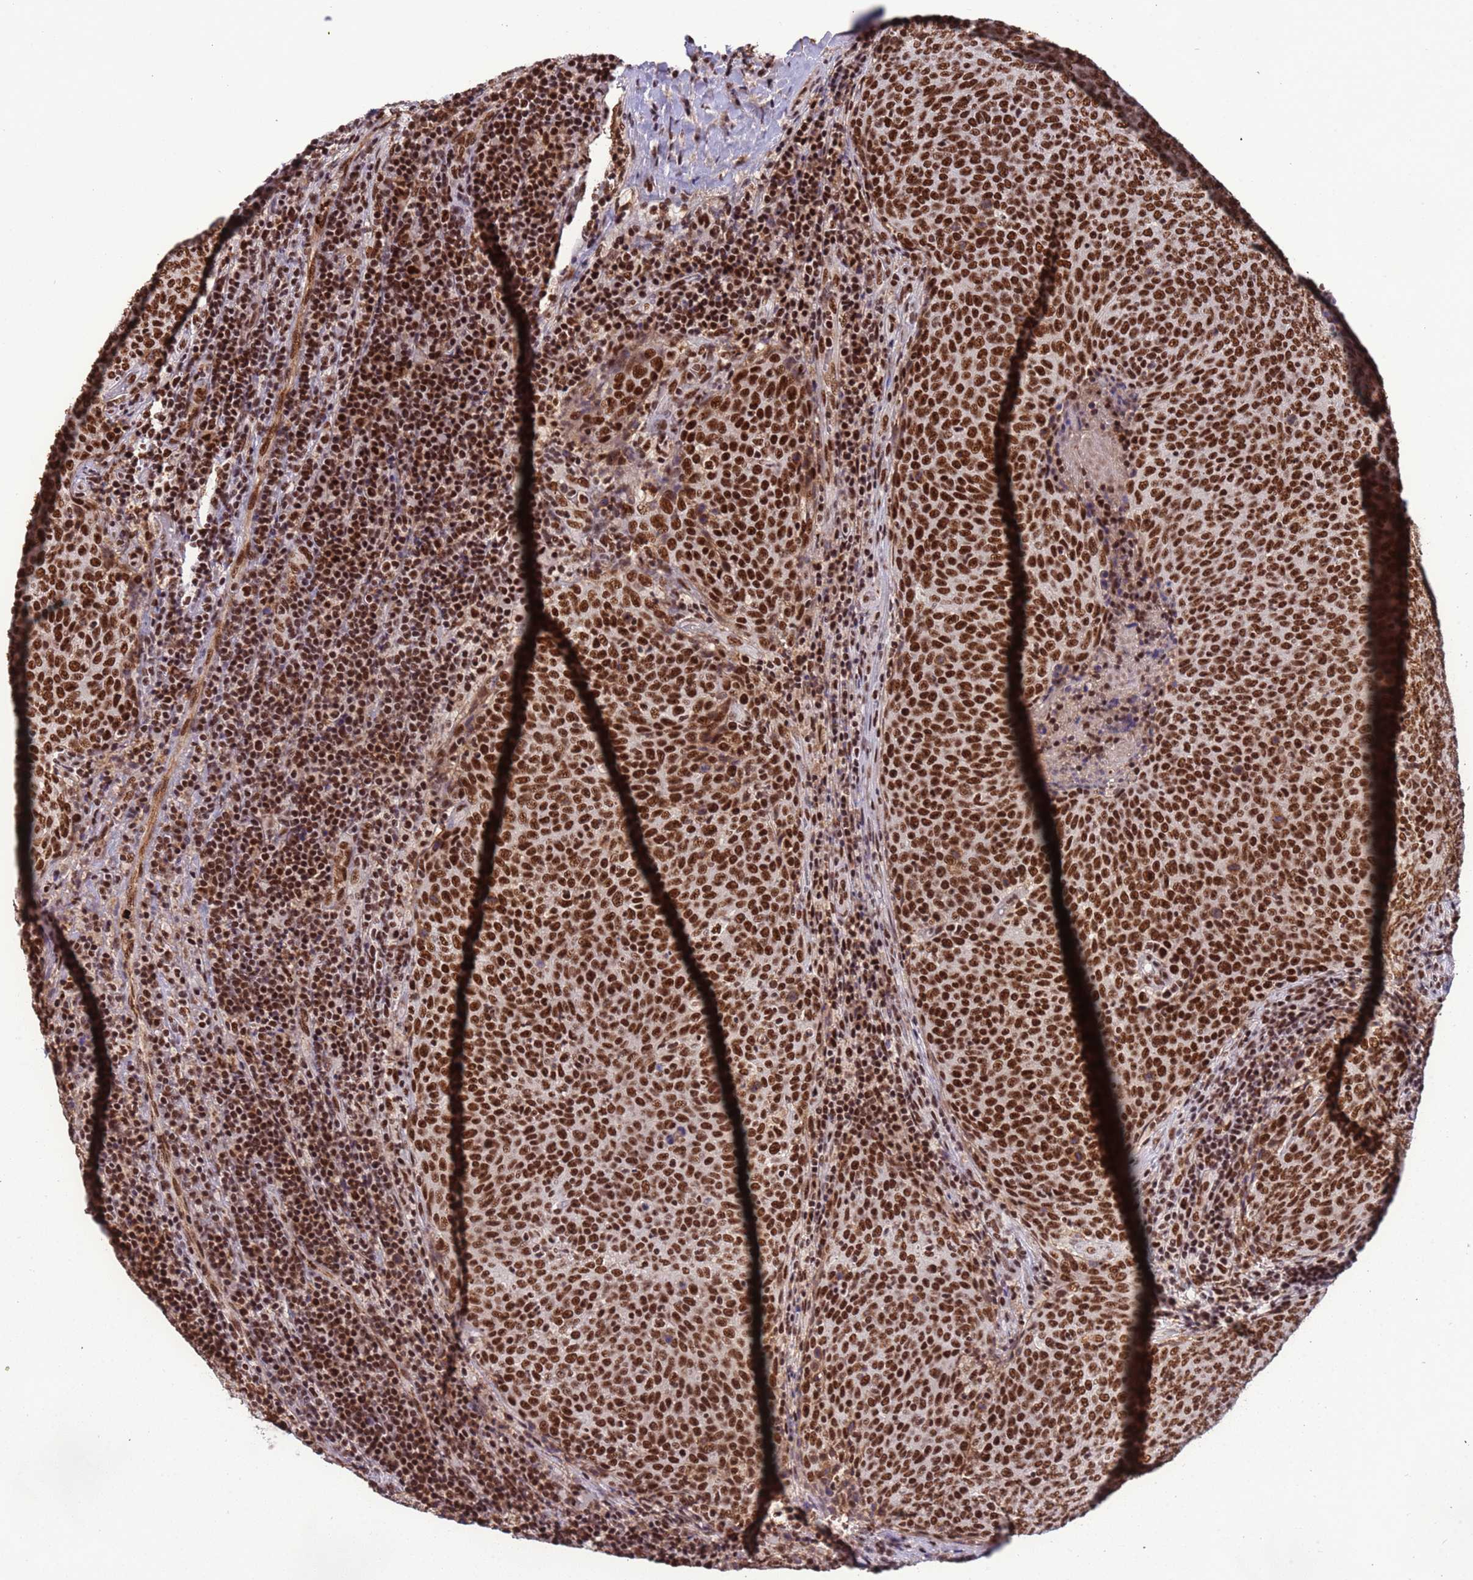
{"staining": {"intensity": "strong", "quantity": ">75%", "location": "nuclear"}, "tissue": "head and neck cancer", "cell_type": "Tumor cells", "image_type": "cancer", "snomed": [{"axis": "morphology", "description": "Squamous cell carcinoma, NOS"}, {"axis": "morphology", "description": "Squamous cell carcinoma, metastatic, NOS"}, {"axis": "topography", "description": "Lymph node"}, {"axis": "topography", "description": "Head-Neck"}], "caption": "Immunohistochemistry (IHC) (DAB (3,3'-diaminobenzidine)) staining of squamous cell carcinoma (head and neck) displays strong nuclear protein expression in approximately >75% of tumor cells.", "gene": "SRRT", "patient": {"sex": "male", "age": 62}}